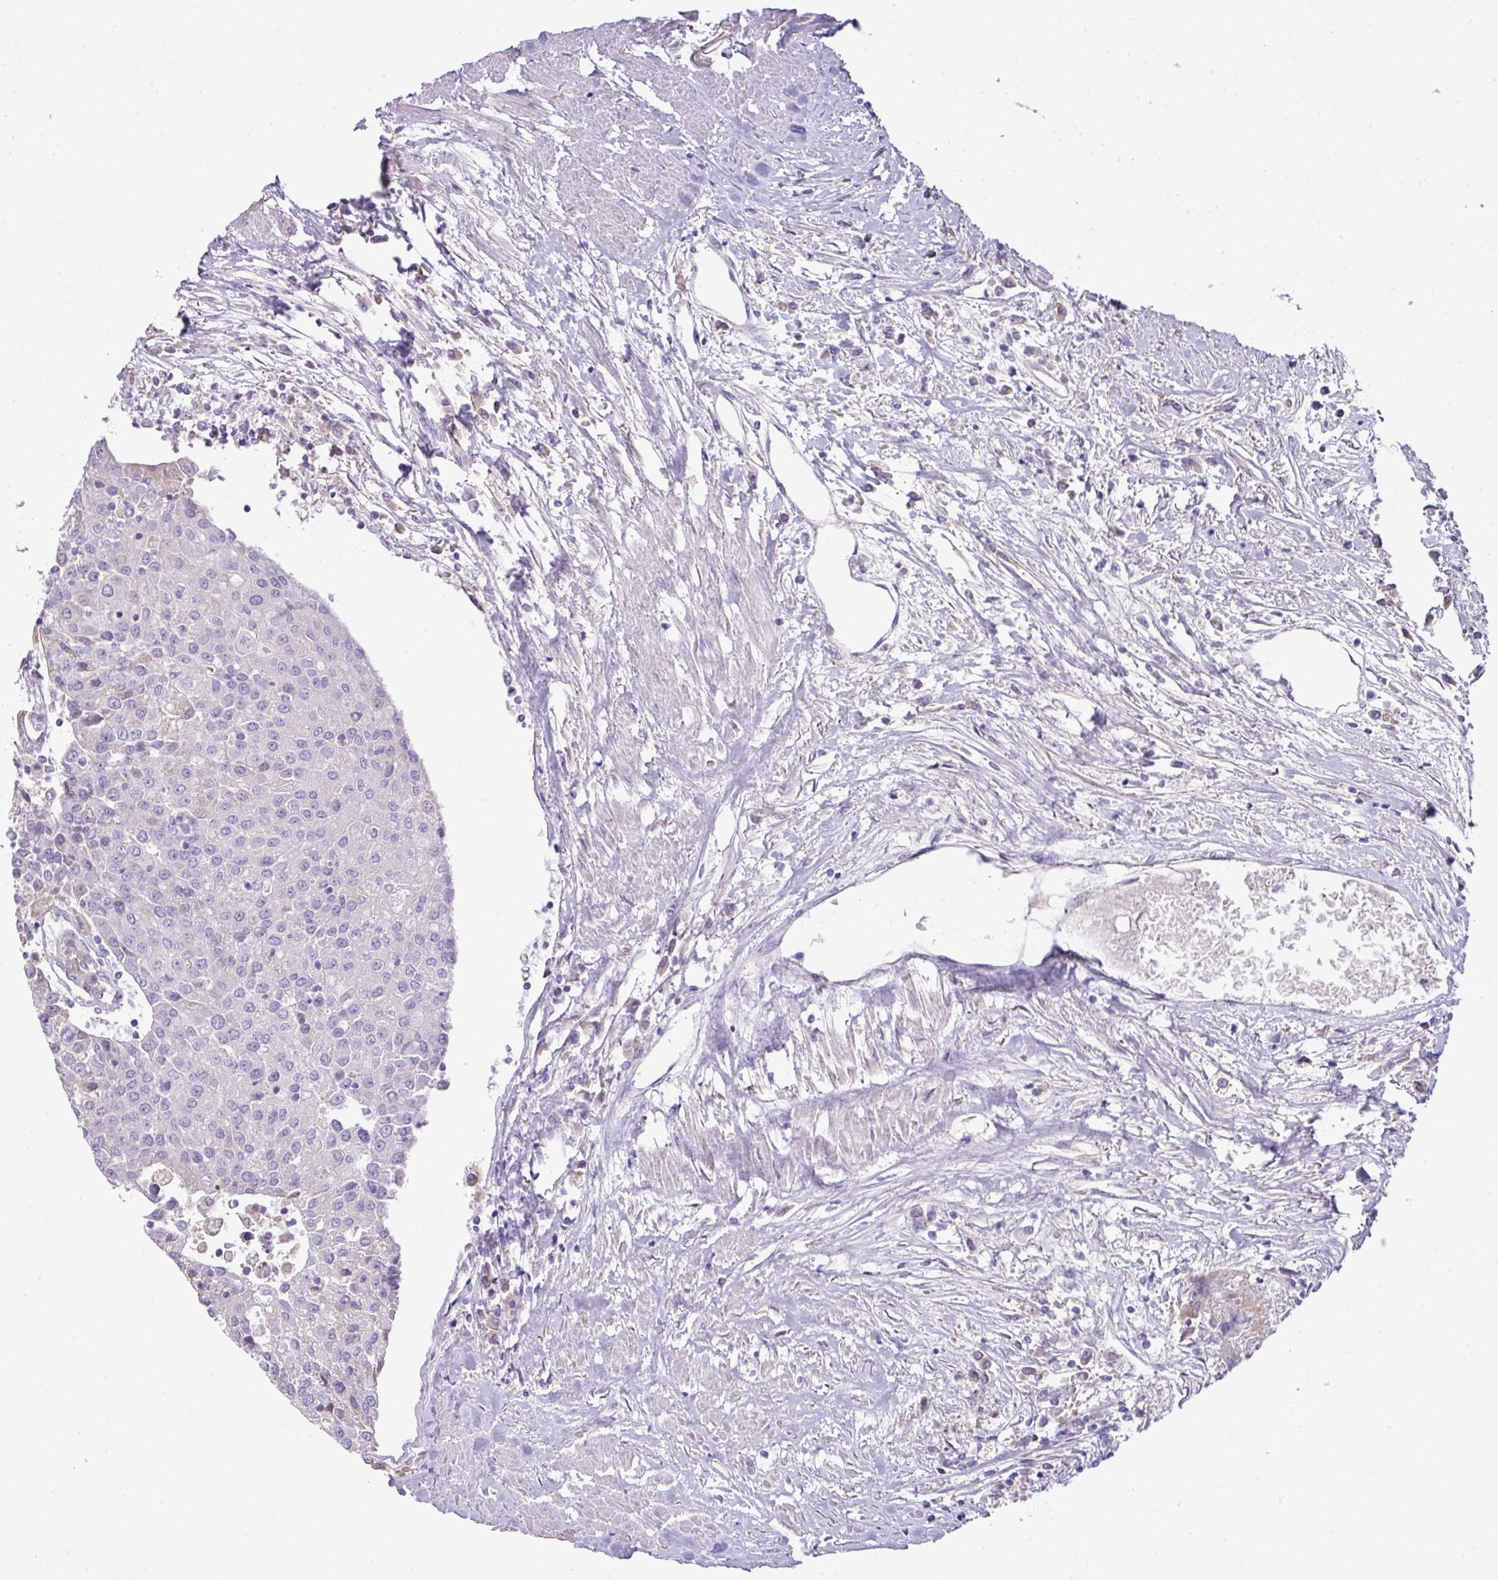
{"staining": {"intensity": "negative", "quantity": "none", "location": "none"}, "tissue": "urothelial cancer", "cell_type": "Tumor cells", "image_type": "cancer", "snomed": [{"axis": "morphology", "description": "Urothelial carcinoma, High grade"}, {"axis": "topography", "description": "Urinary bladder"}], "caption": "Immunohistochemistry image of neoplastic tissue: urothelial cancer stained with DAB exhibits no significant protein expression in tumor cells.", "gene": "OR6C6", "patient": {"sex": "female", "age": 85}}